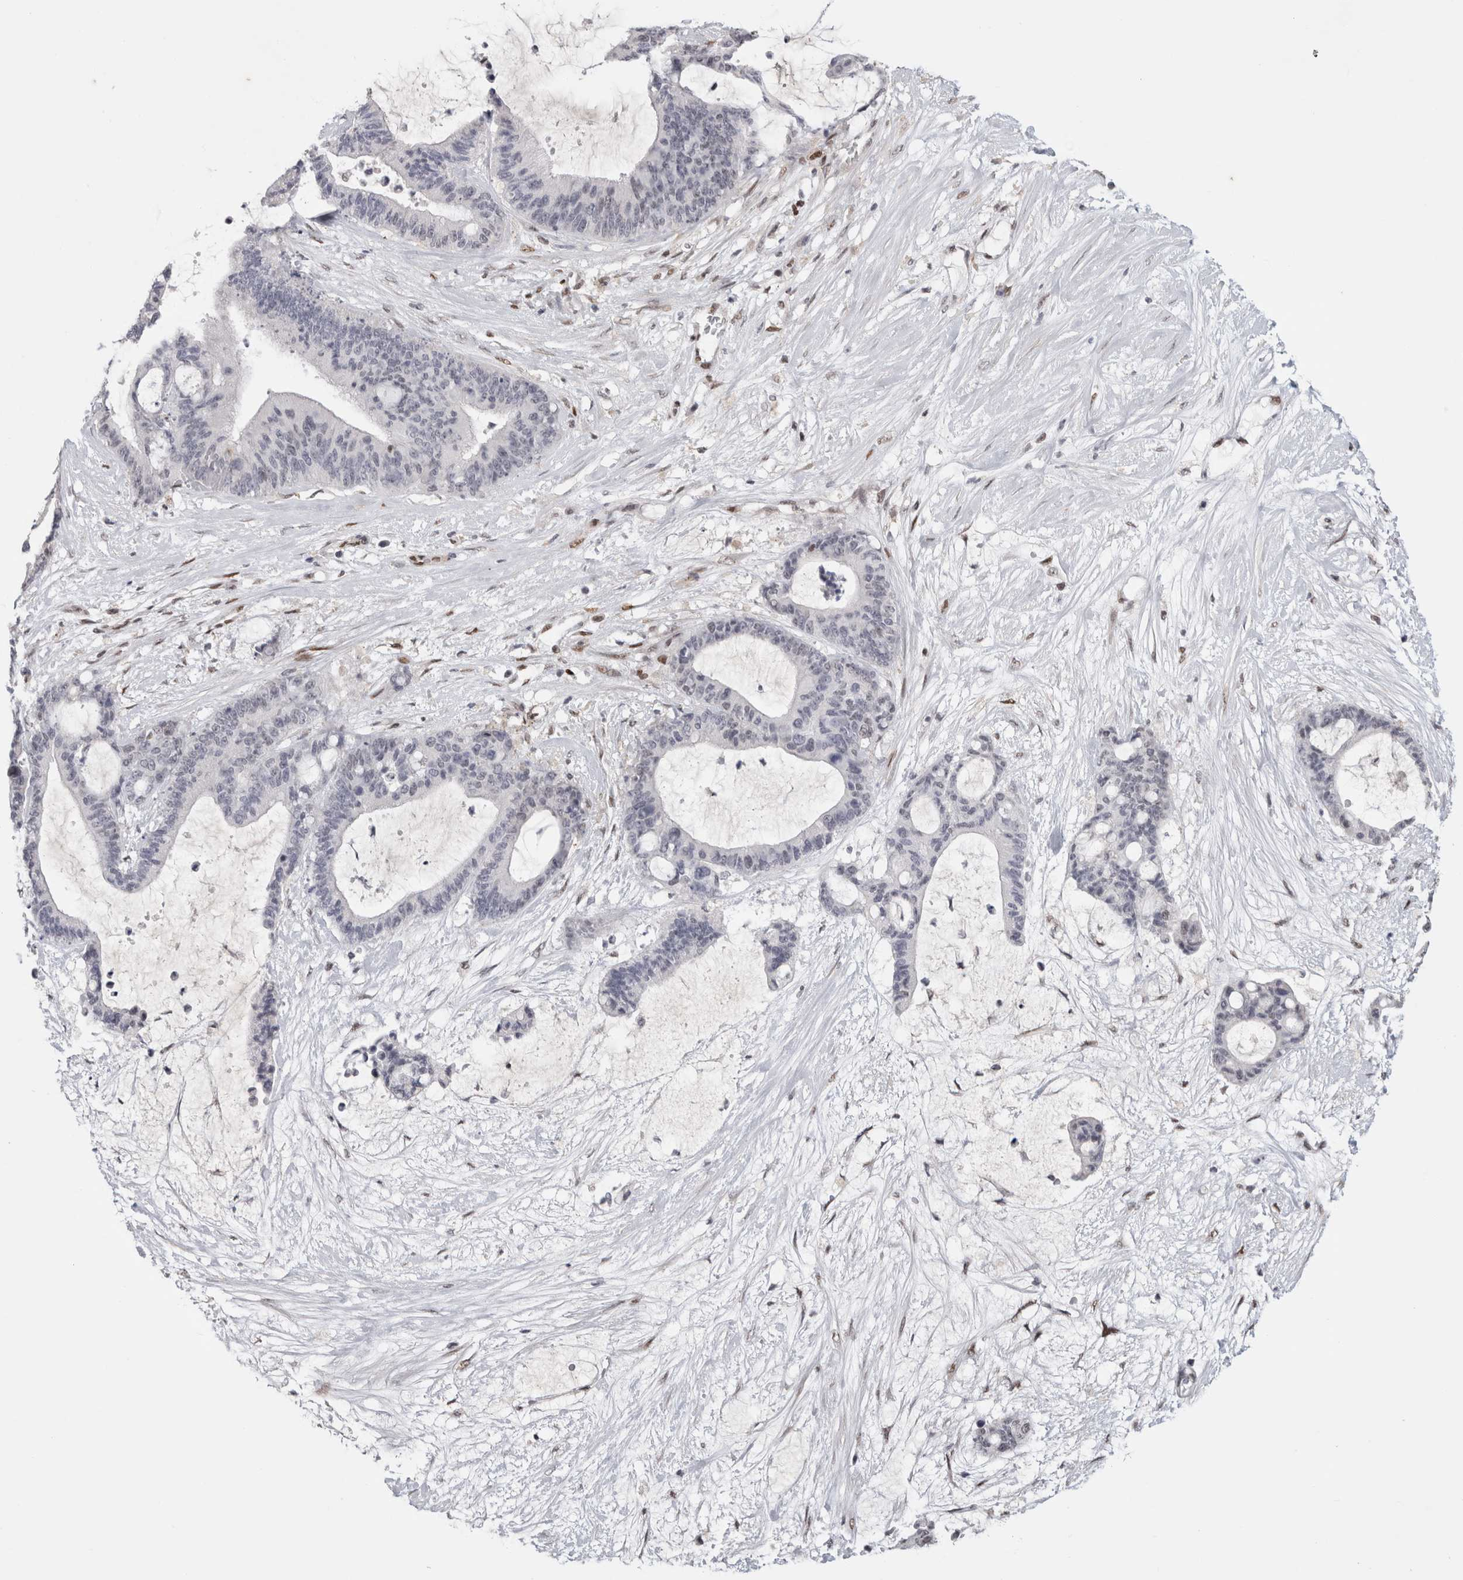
{"staining": {"intensity": "negative", "quantity": "none", "location": "none"}, "tissue": "liver cancer", "cell_type": "Tumor cells", "image_type": "cancer", "snomed": [{"axis": "morphology", "description": "Cholangiocarcinoma"}, {"axis": "topography", "description": "Liver"}], "caption": "An immunohistochemistry image of liver cholangiocarcinoma is shown. There is no staining in tumor cells of liver cholangiocarcinoma.", "gene": "SRARP", "patient": {"sex": "female", "age": 73}}